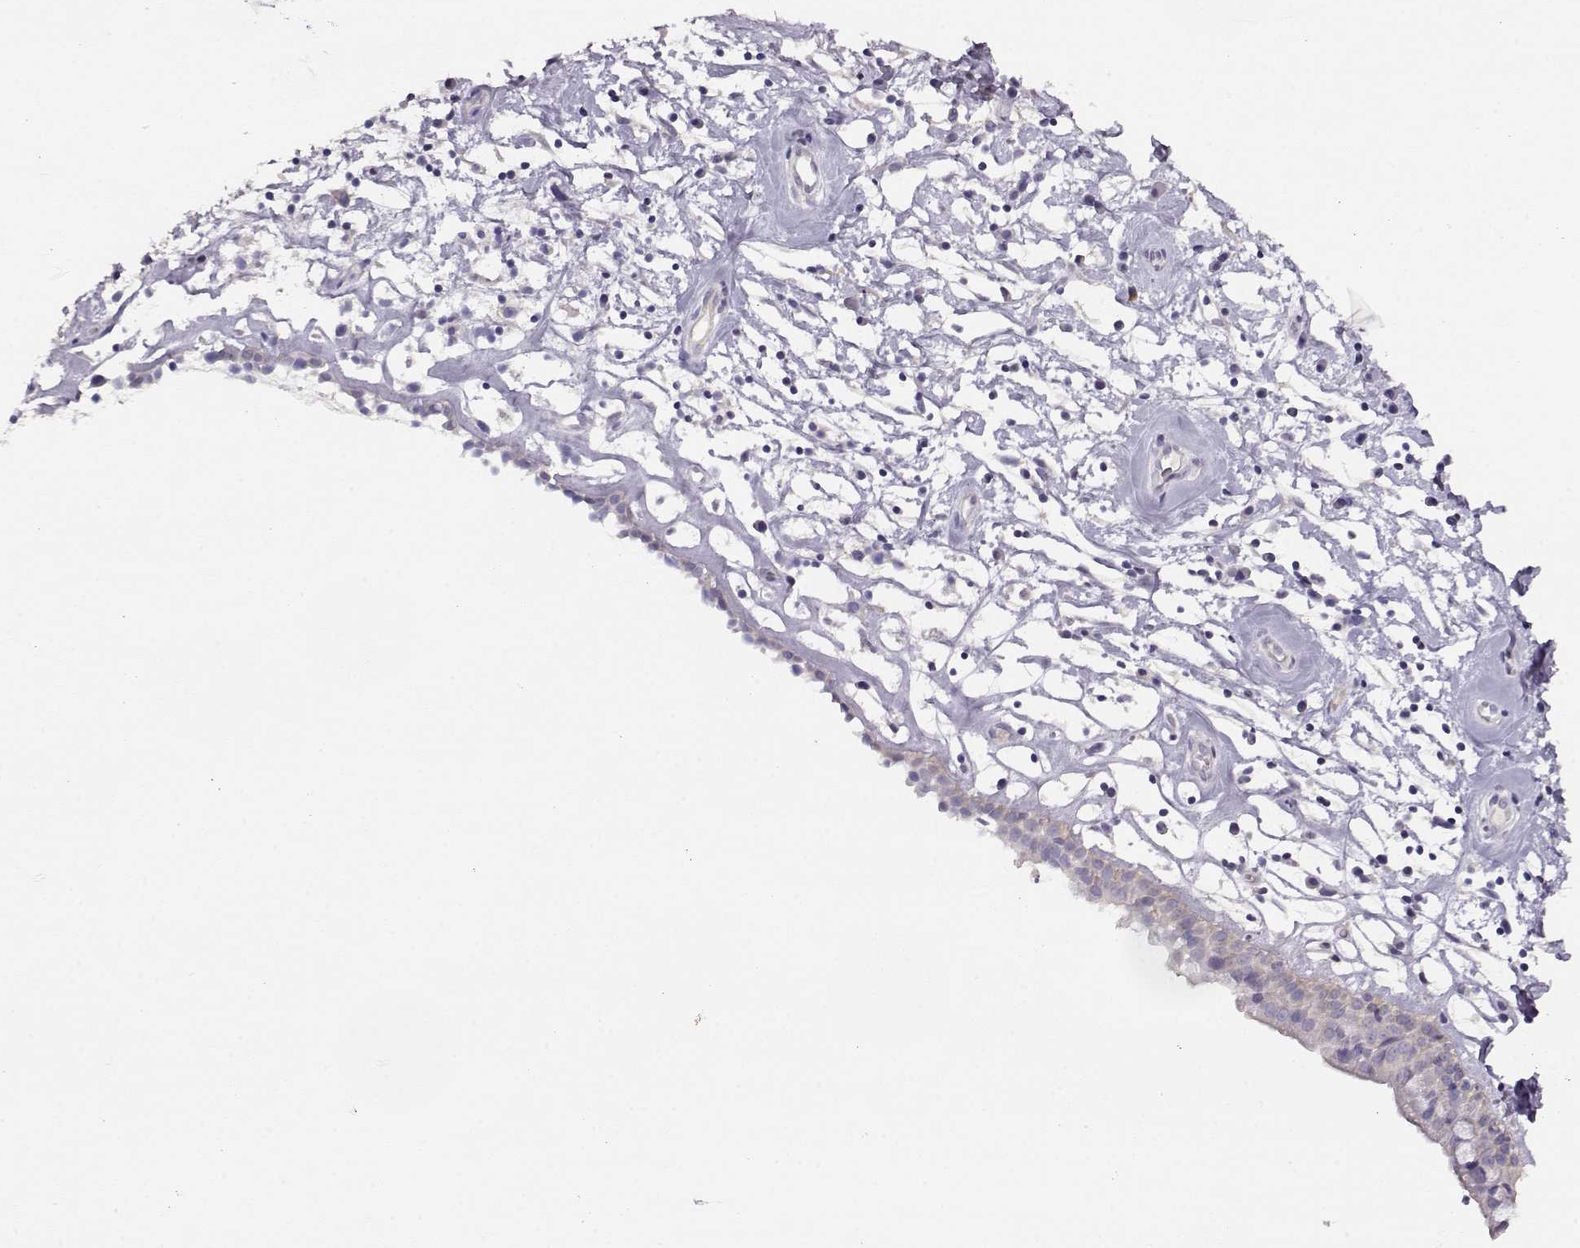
{"staining": {"intensity": "negative", "quantity": "none", "location": "none"}, "tissue": "nasopharynx", "cell_type": "Respiratory epithelial cells", "image_type": "normal", "snomed": [{"axis": "morphology", "description": "Normal tissue, NOS"}, {"axis": "topography", "description": "Nasopharynx"}], "caption": "Immunohistochemistry (IHC) micrograph of unremarkable nasopharynx: nasopharynx stained with DAB shows no significant protein staining in respiratory epithelial cells.", "gene": "NDRG4", "patient": {"sex": "male", "age": 77}}